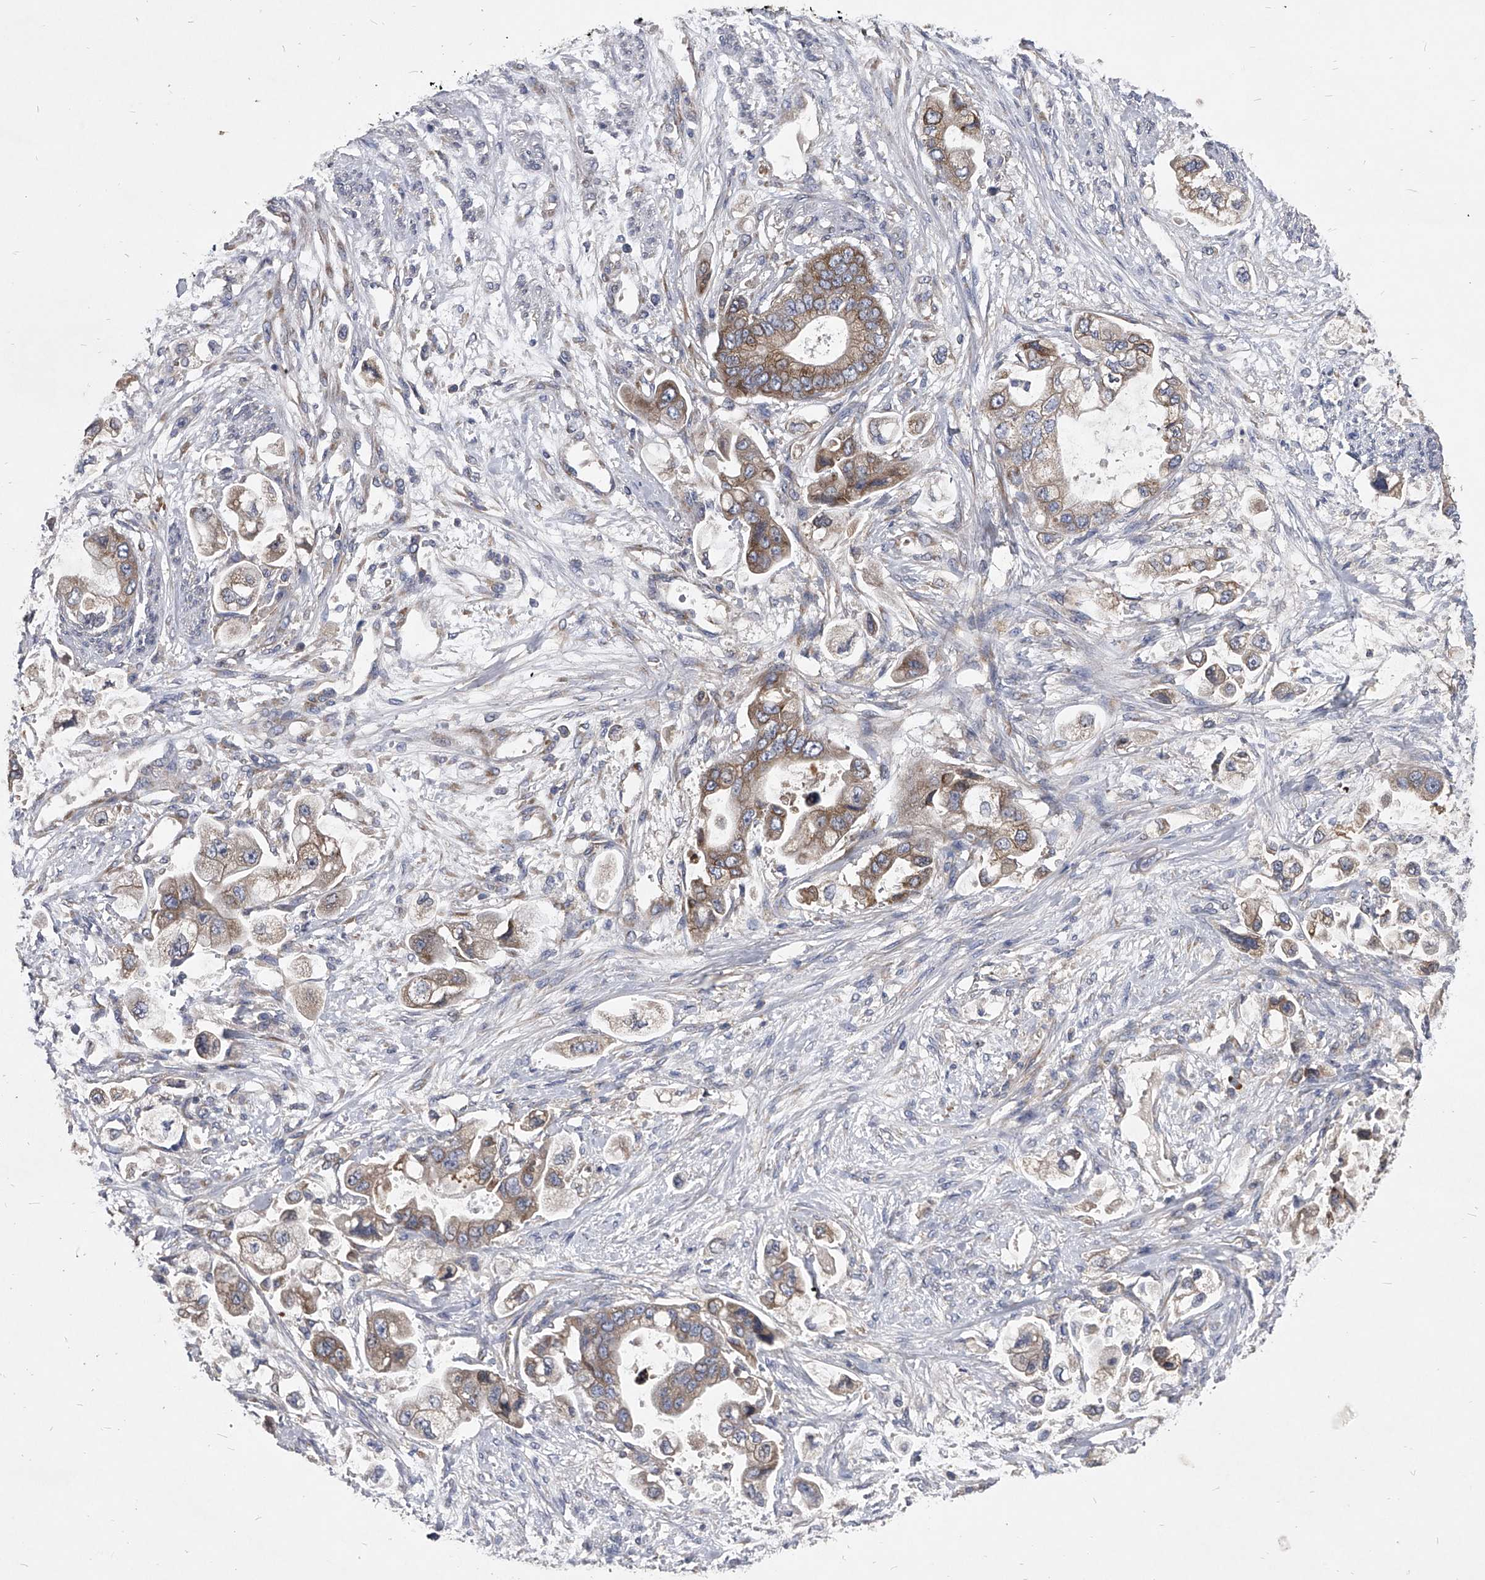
{"staining": {"intensity": "weak", "quantity": ">75%", "location": "cytoplasmic/membranous"}, "tissue": "stomach cancer", "cell_type": "Tumor cells", "image_type": "cancer", "snomed": [{"axis": "morphology", "description": "Adenocarcinoma, NOS"}, {"axis": "topography", "description": "Stomach"}], "caption": "High-power microscopy captured an IHC micrograph of adenocarcinoma (stomach), revealing weak cytoplasmic/membranous staining in about >75% of tumor cells. Immunohistochemistry (ihc) stains the protein in brown and the nuclei are stained blue.", "gene": "CCR4", "patient": {"sex": "male", "age": 62}}